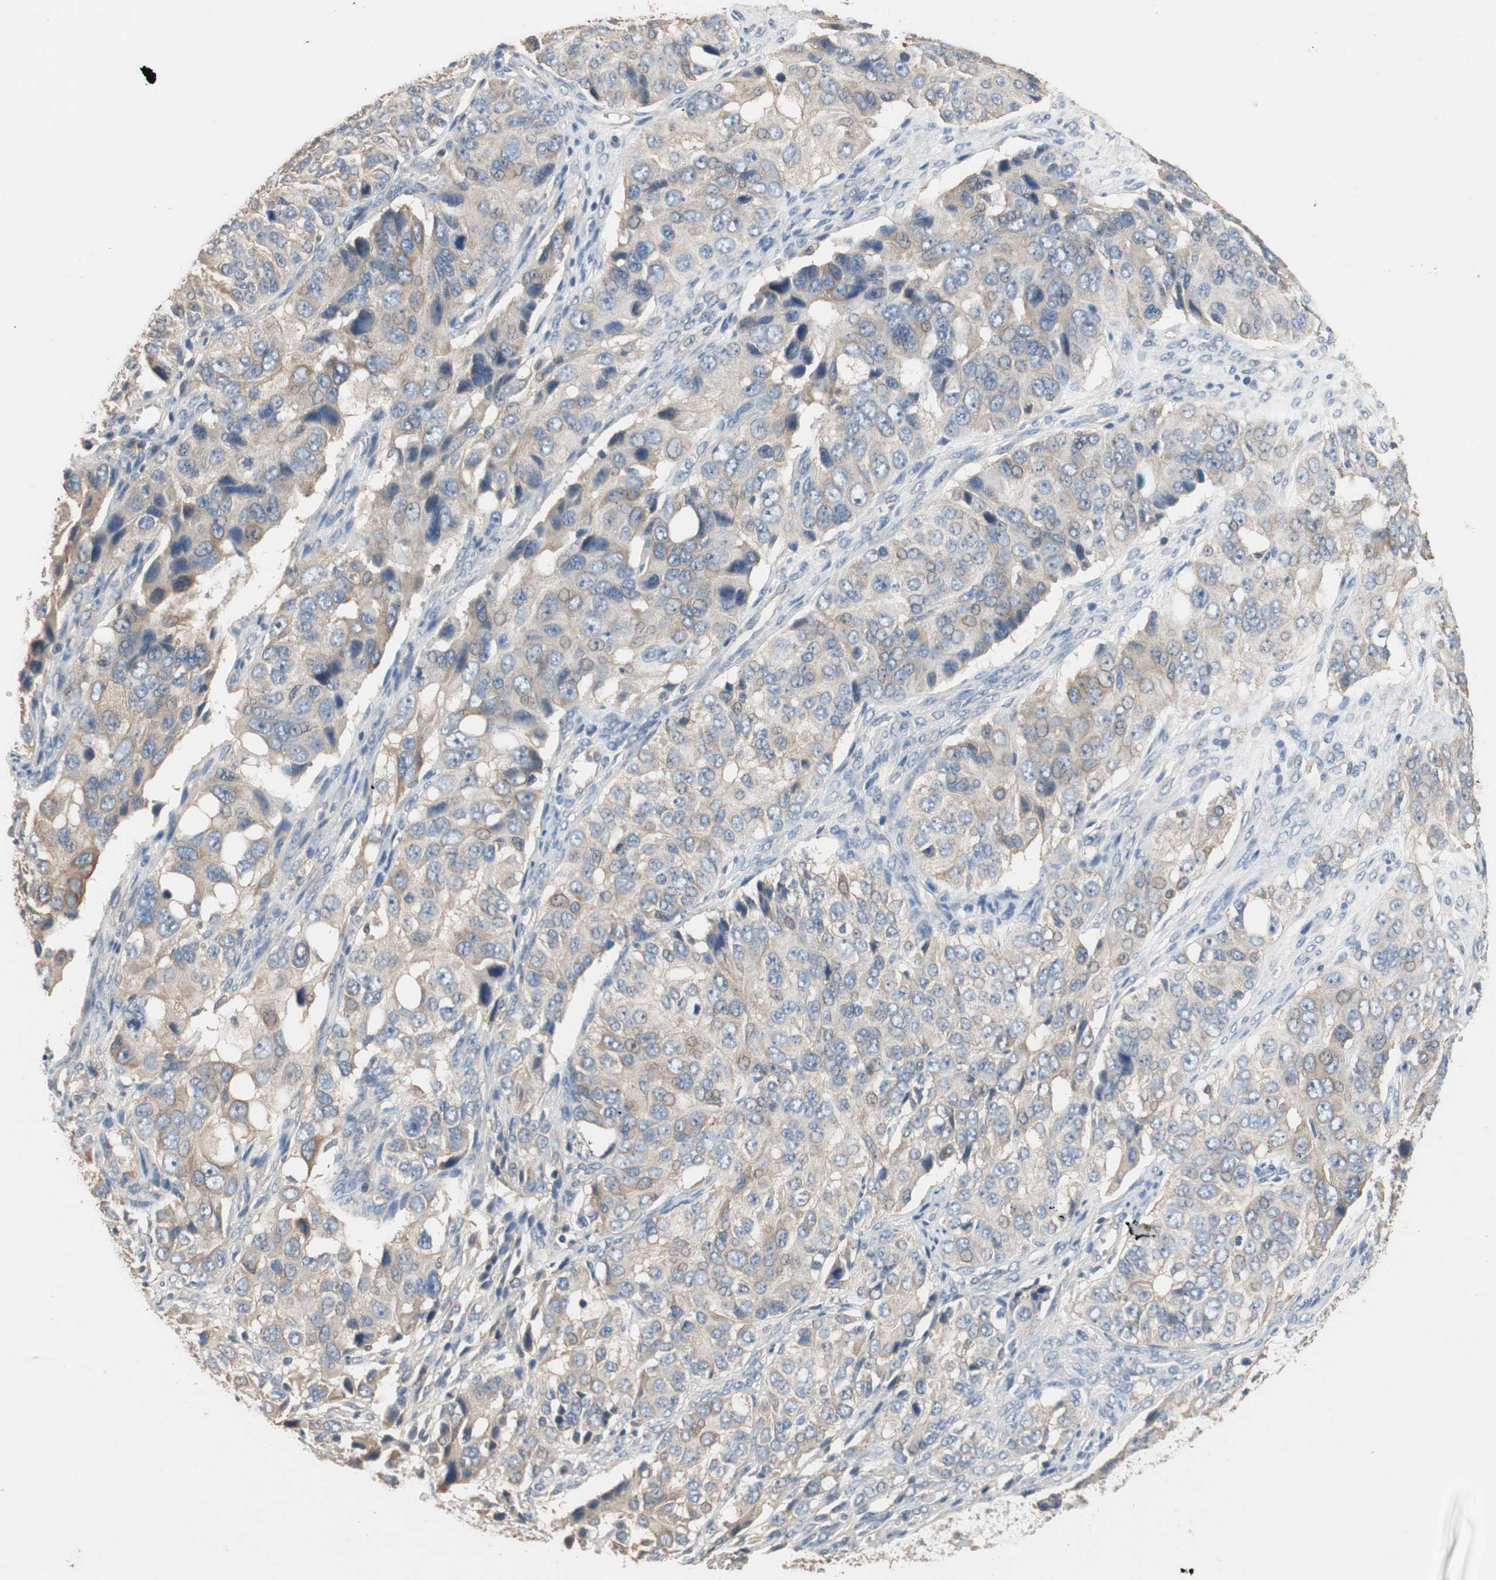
{"staining": {"intensity": "weak", "quantity": "25%-75%", "location": "cytoplasmic/membranous"}, "tissue": "ovarian cancer", "cell_type": "Tumor cells", "image_type": "cancer", "snomed": [{"axis": "morphology", "description": "Carcinoma, endometroid"}, {"axis": "topography", "description": "Ovary"}], "caption": "A brown stain highlights weak cytoplasmic/membranous positivity of a protein in ovarian cancer (endometroid carcinoma) tumor cells.", "gene": "ADAP1", "patient": {"sex": "female", "age": 51}}